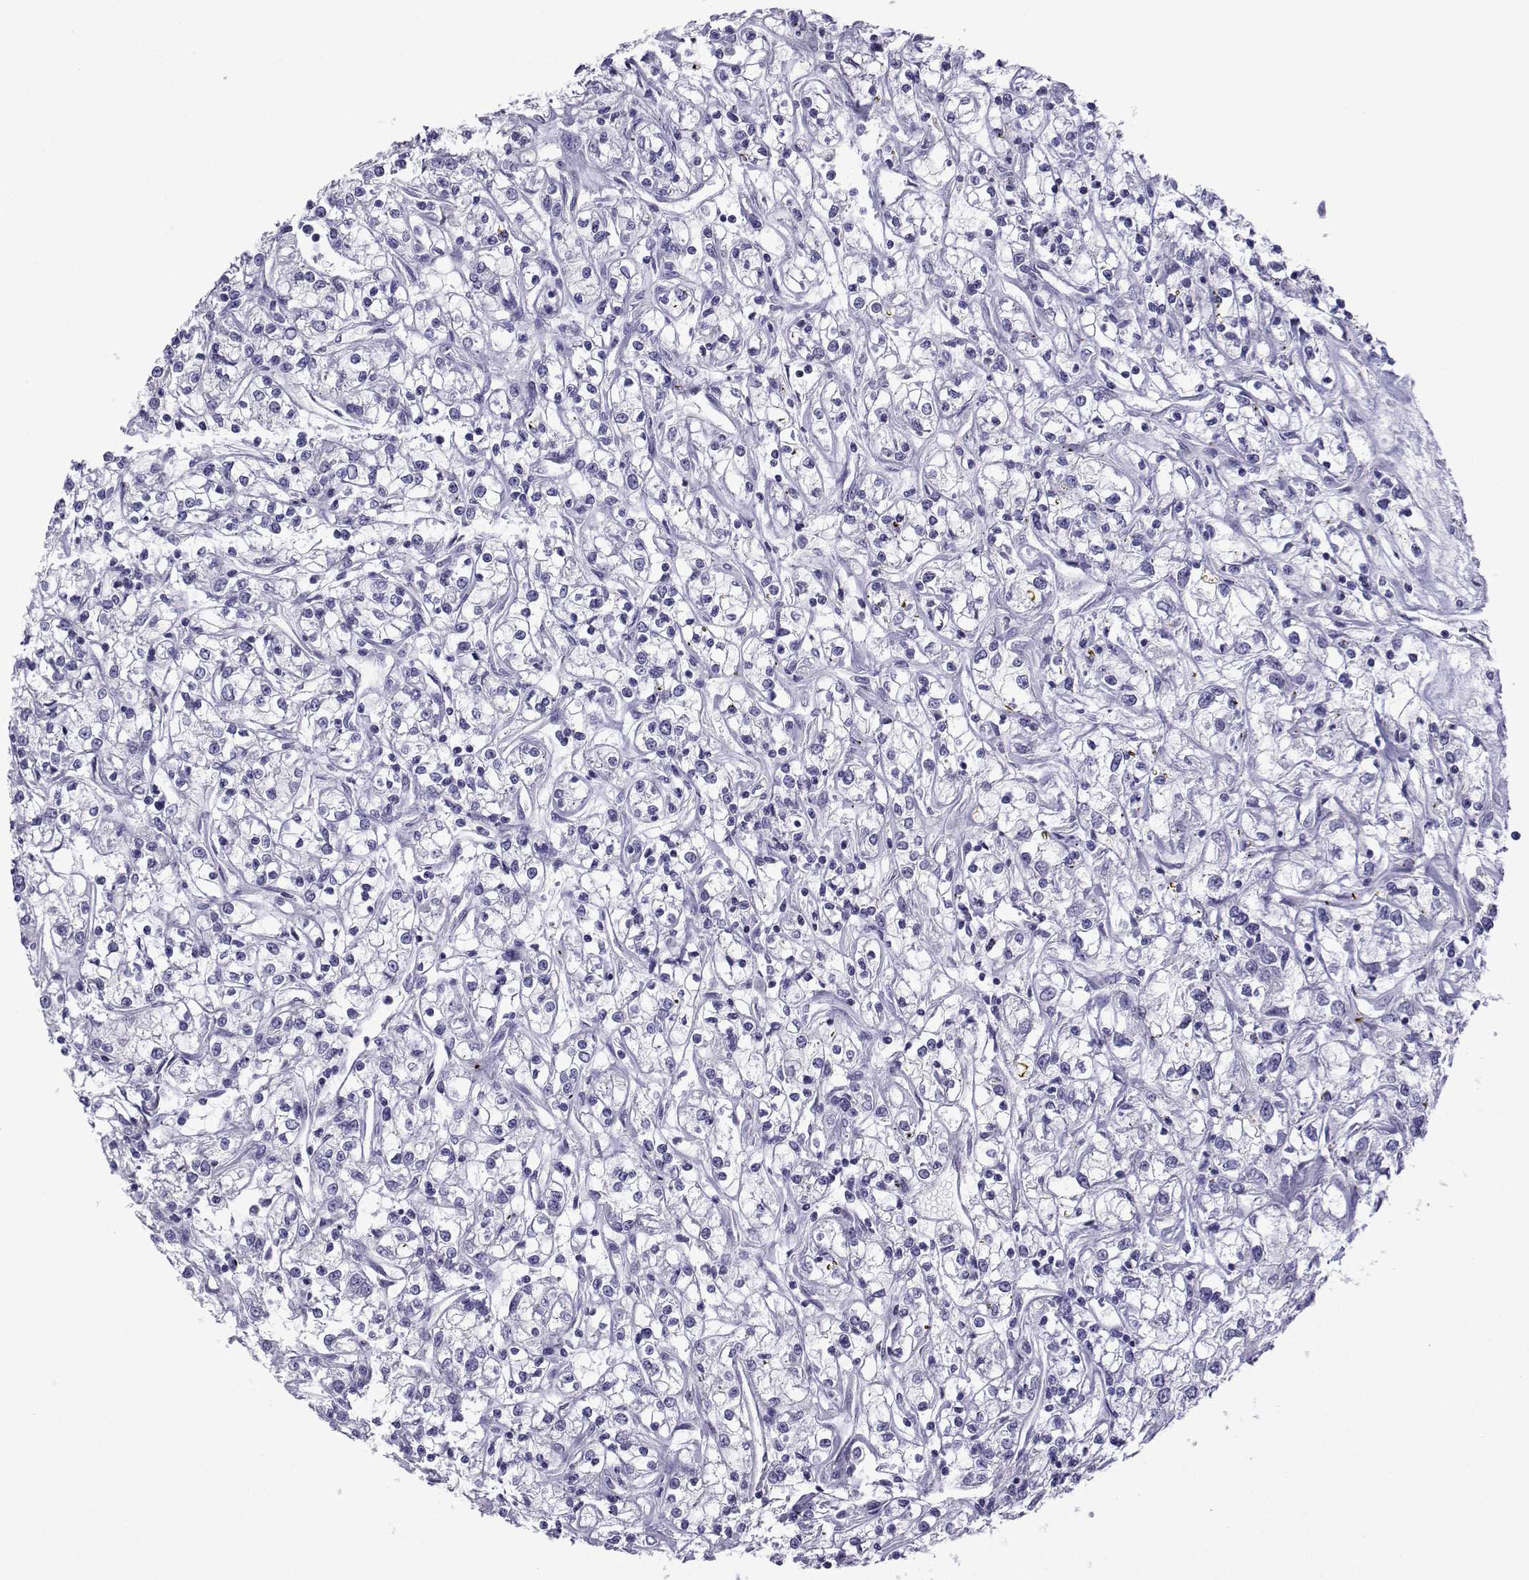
{"staining": {"intensity": "negative", "quantity": "none", "location": "none"}, "tissue": "renal cancer", "cell_type": "Tumor cells", "image_type": "cancer", "snomed": [{"axis": "morphology", "description": "Adenocarcinoma, NOS"}, {"axis": "topography", "description": "Kidney"}], "caption": "This micrograph is of renal cancer (adenocarcinoma) stained with immunohistochemistry (IHC) to label a protein in brown with the nuclei are counter-stained blue. There is no positivity in tumor cells.", "gene": "CFAP70", "patient": {"sex": "female", "age": 59}}